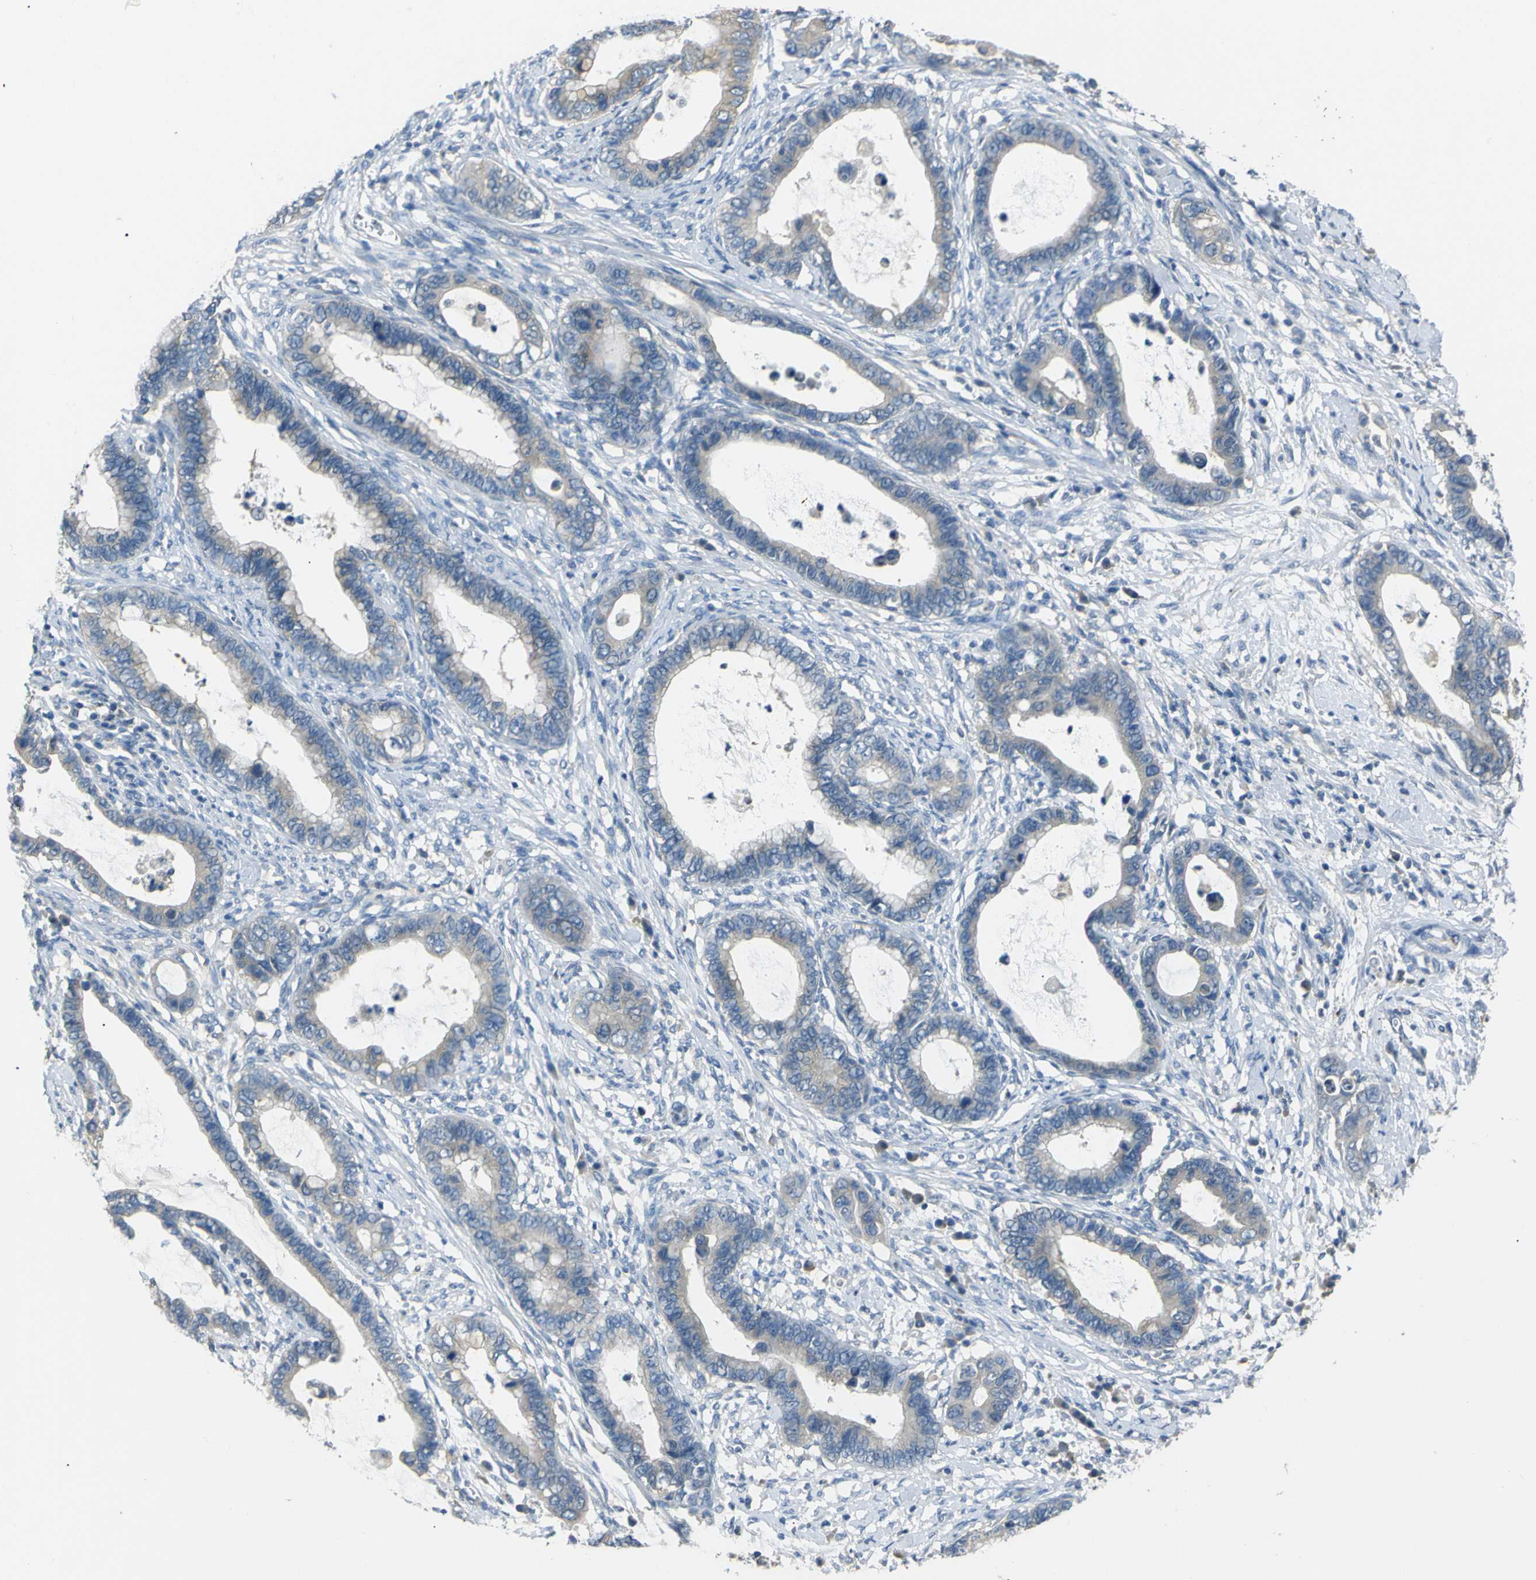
{"staining": {"intensity": "weak", "quantity": "<25%", "location": "cytoplasmic/membranous"}, "tissue": "cervical cancer", "cell_type": "Tumor cells", "image_type": "cancer", "snomed": [{"axis": "morphology", "description": "Adenocarcinoma, NOS"}, {"axis": "topography", "description": "Cervix"}], "caption": "Tumor cells show no significant protein positivity in cervical cancer.", "gene": "C6orf89", "patient": {"sex": "female", "age": 44}}